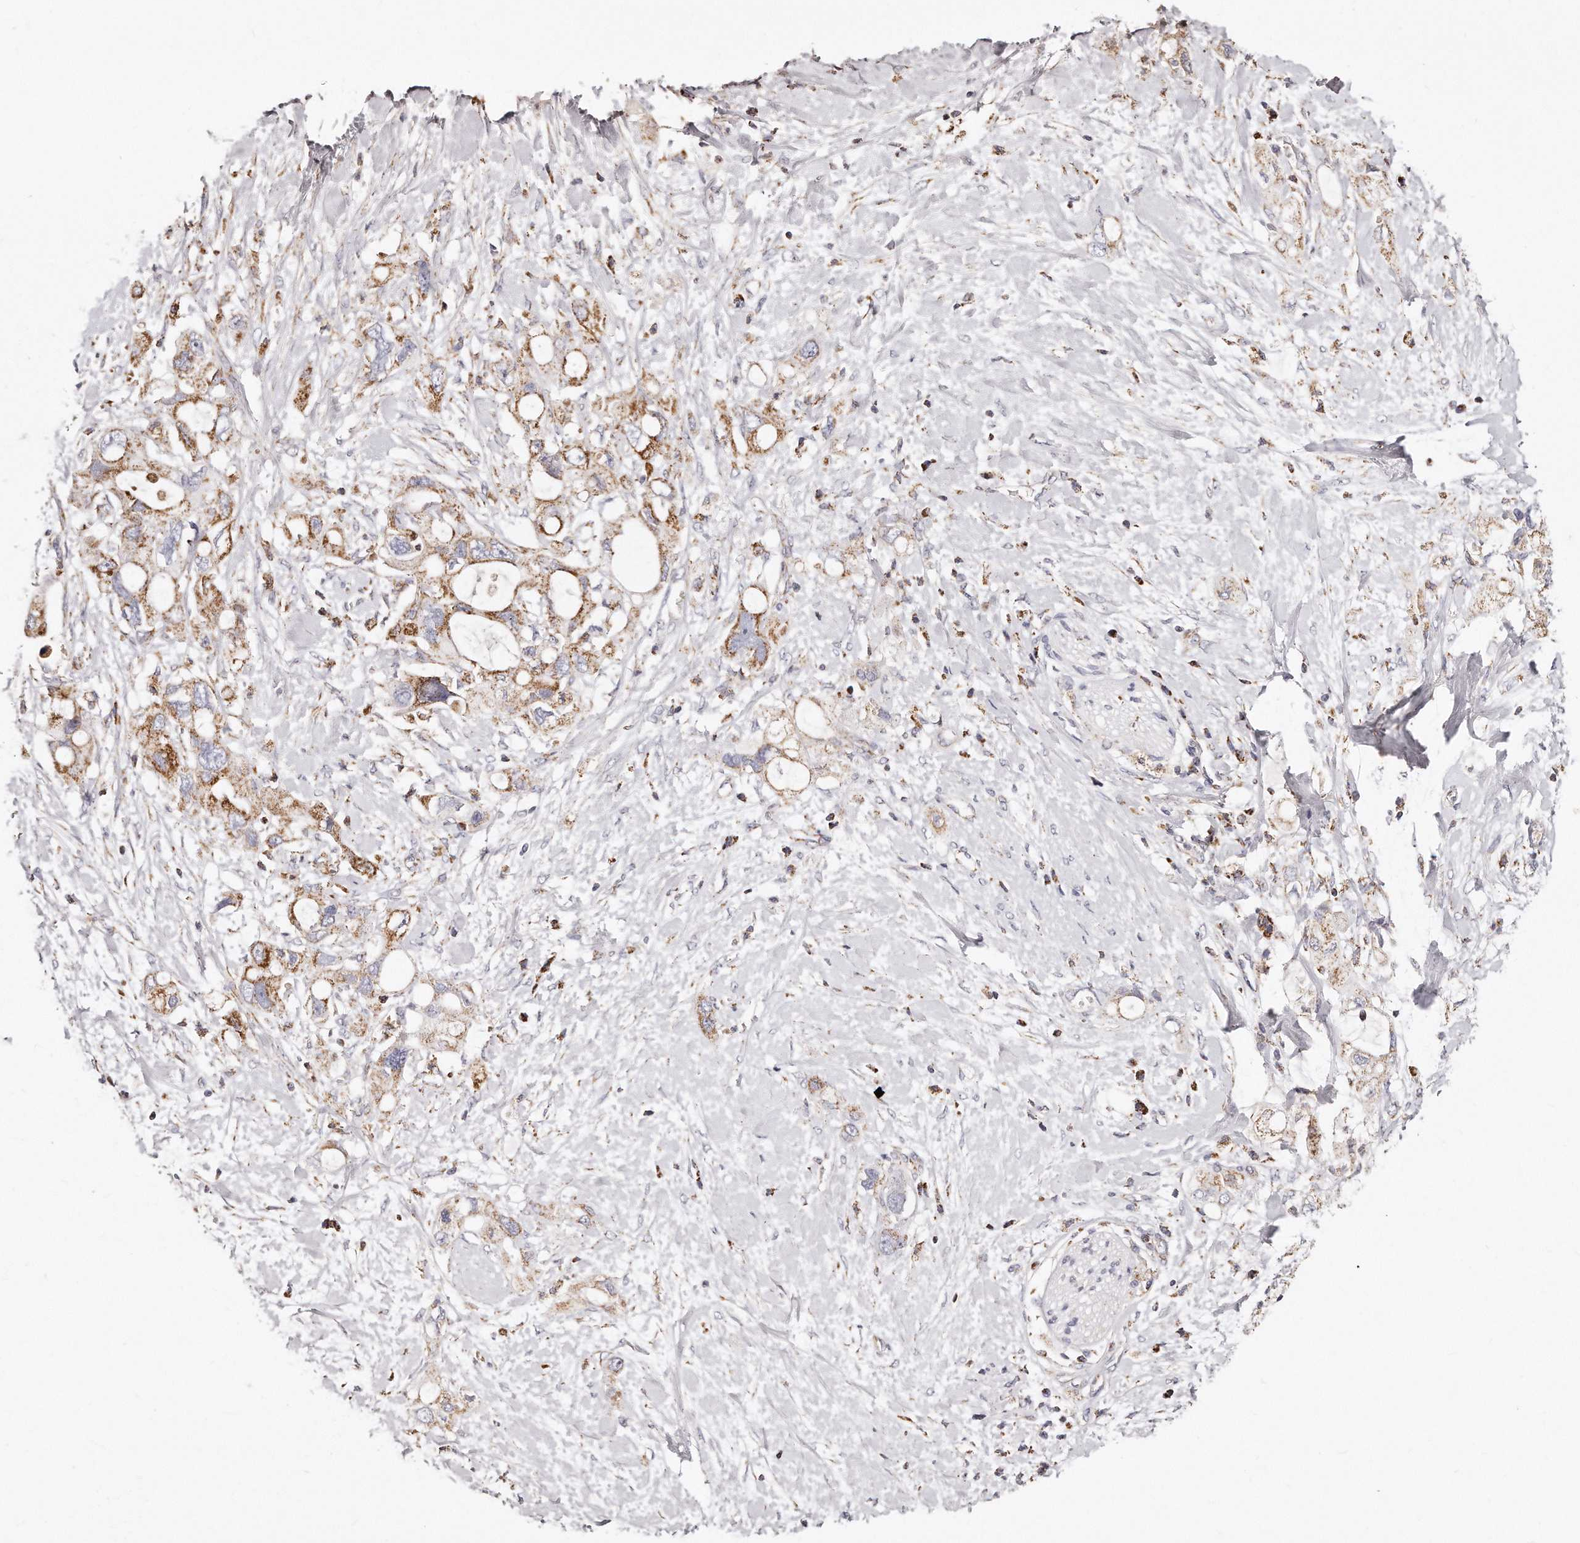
{"staining": {"intensity": "moderate", "quantity": ">75%", "location": "cytoplasmic/membranous"}, "tissue": "pancreatic cancer", "cell_type": "Tumor cells", "image_type": "cancer", "snomed": [{"axis": "morphology", "description": "Adenocarcinoma, NOS"}, {"axis": "topography", "description": "Pancreas"}], "caption": "Approximately >75% of tumor cells in human adenocarcinoma (pancreatic) demonstrate moderate cytoplasmic/membranous protein staining as visualized by brown immunohistochemical staining.", "gene": "RTKN", "patient": {"sex": "female", "age": 56}}